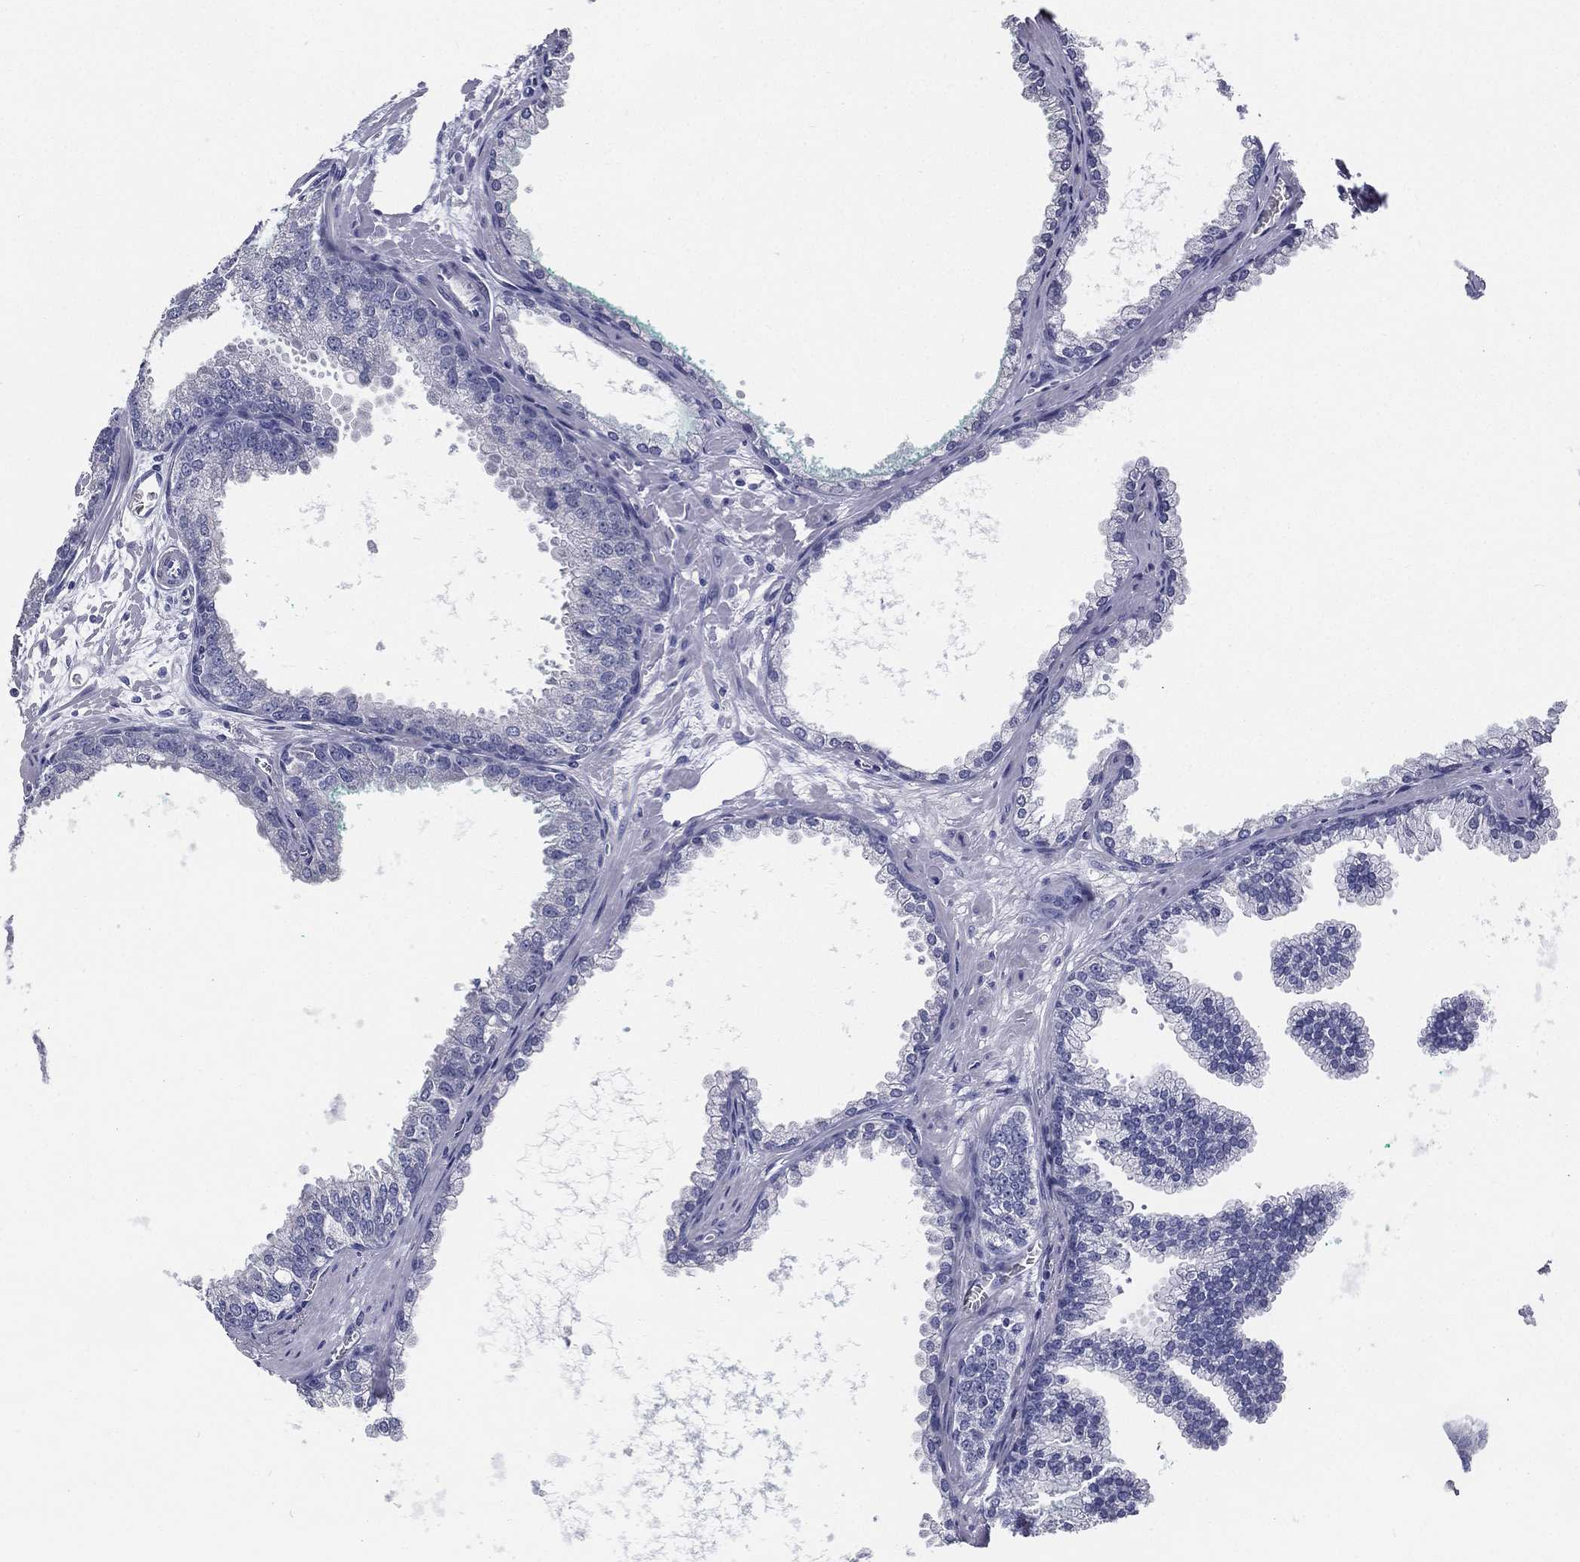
{"staining": {"intensity": "negative", "quantity": "none", "location": "none"}, "tissue": "prostate cancer", "cell_type": "Tumor cells", "image_type": "cancer", "snomed": [{"axis": "morphology", "description": "Adenocarcinoma, NOS"}, {"axis": "topography", "description": "Prostate"}], "caption": "Prostate adenocarcinoma was stained to show a protein in brown. There is no significant expression in tumor cells.", "gene": "RSPH4A", "patient": {"sex": "male", "age": 67}}